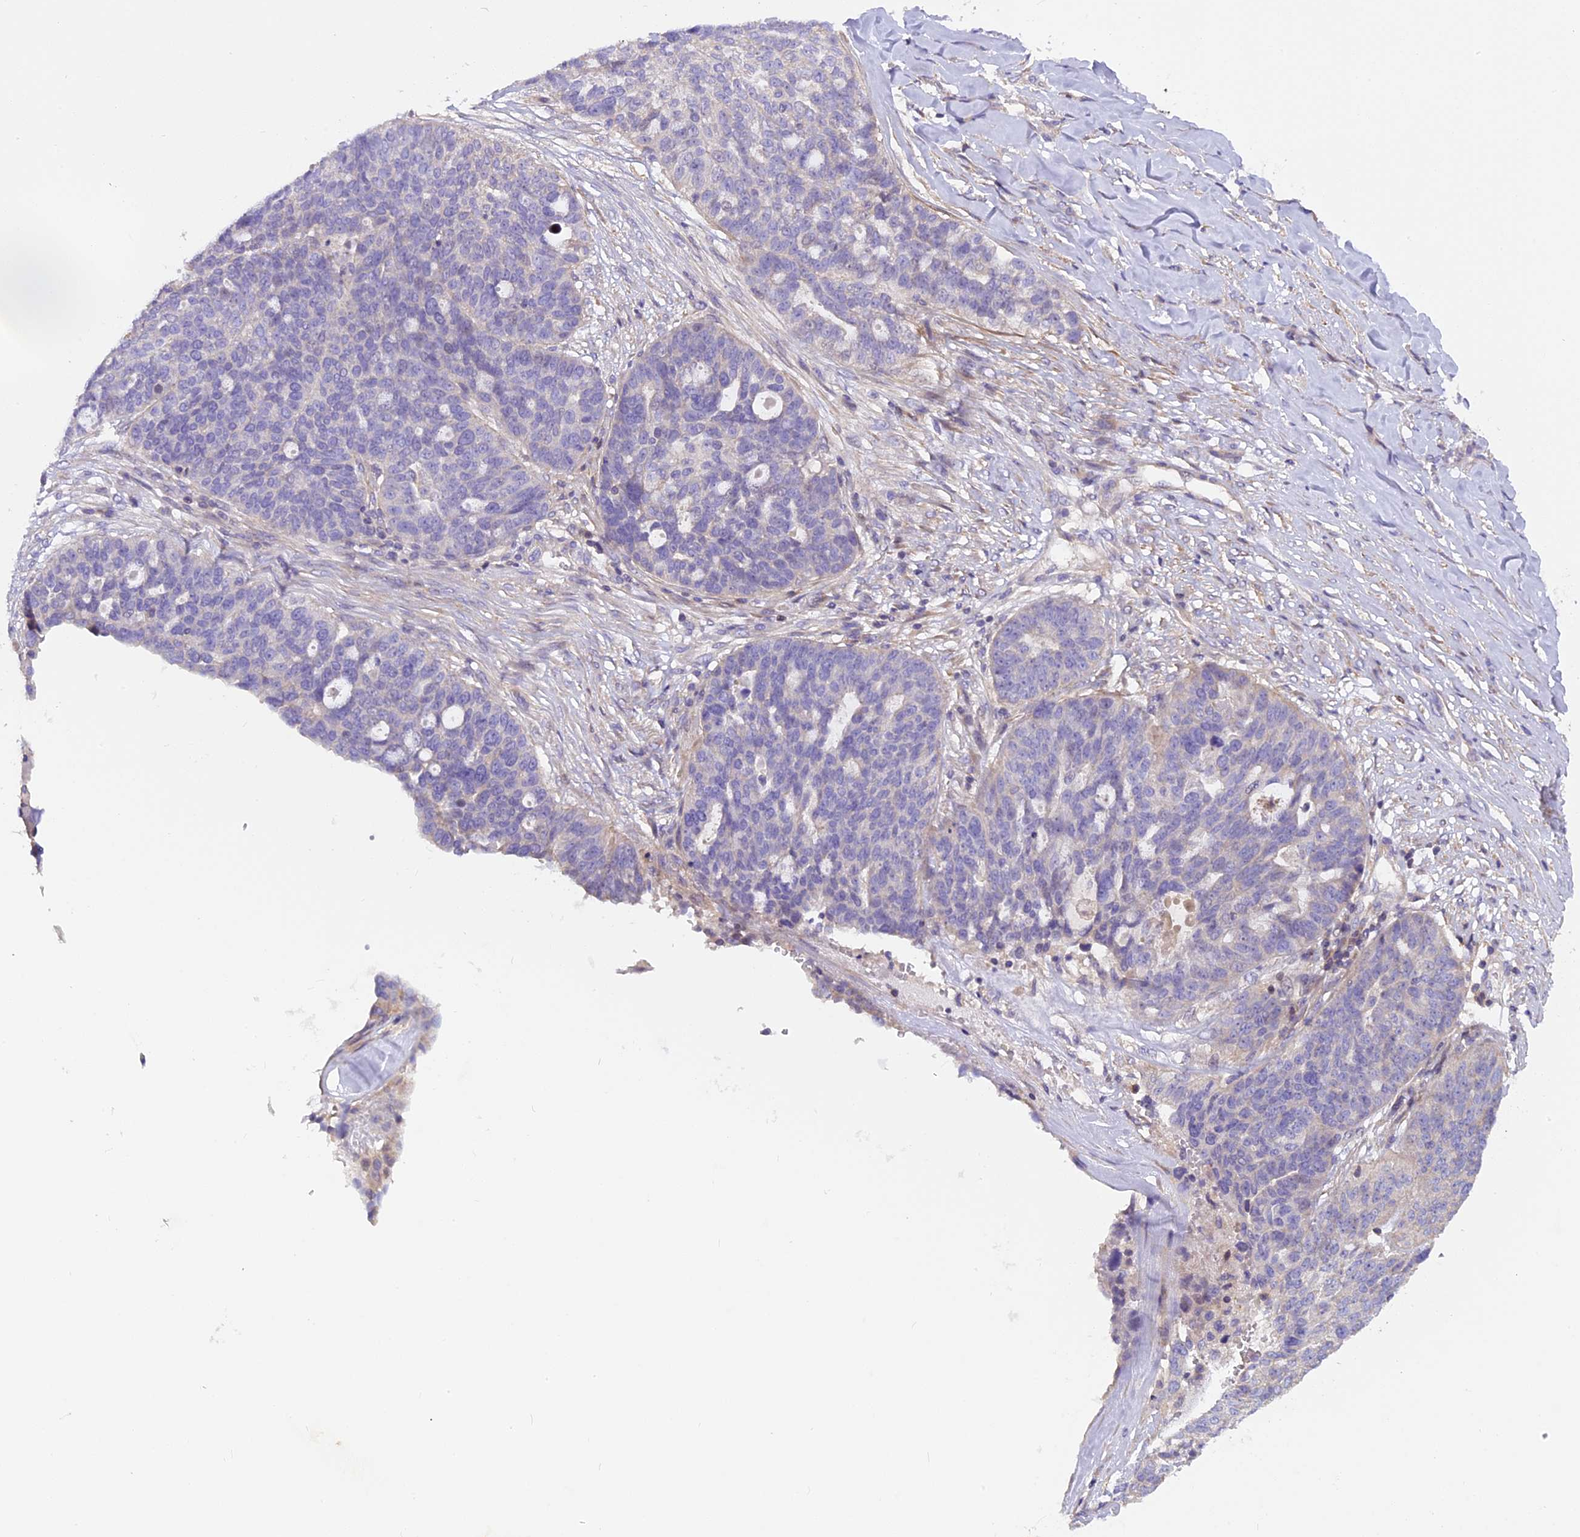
{"staining": {"intensity": "negative", "quantity": "none", "location": "none"}, "tissue": "ovarian cancer", "cell_type": "Tumor cells", "image_type": "cancer", "snomed": [{"axis": "morphology", "description": "Cystadenocarcinoma, serous, NOS"}, {"axis": "topography", "description": "Ovary"}], "caption": "This is an immunohistochemistry (IHC) photomicrograph of human ovarian cancer. There is no expression in tumor cells.", "gene": "FAM98C", "patient": {"sex": "female", "age": 59}}